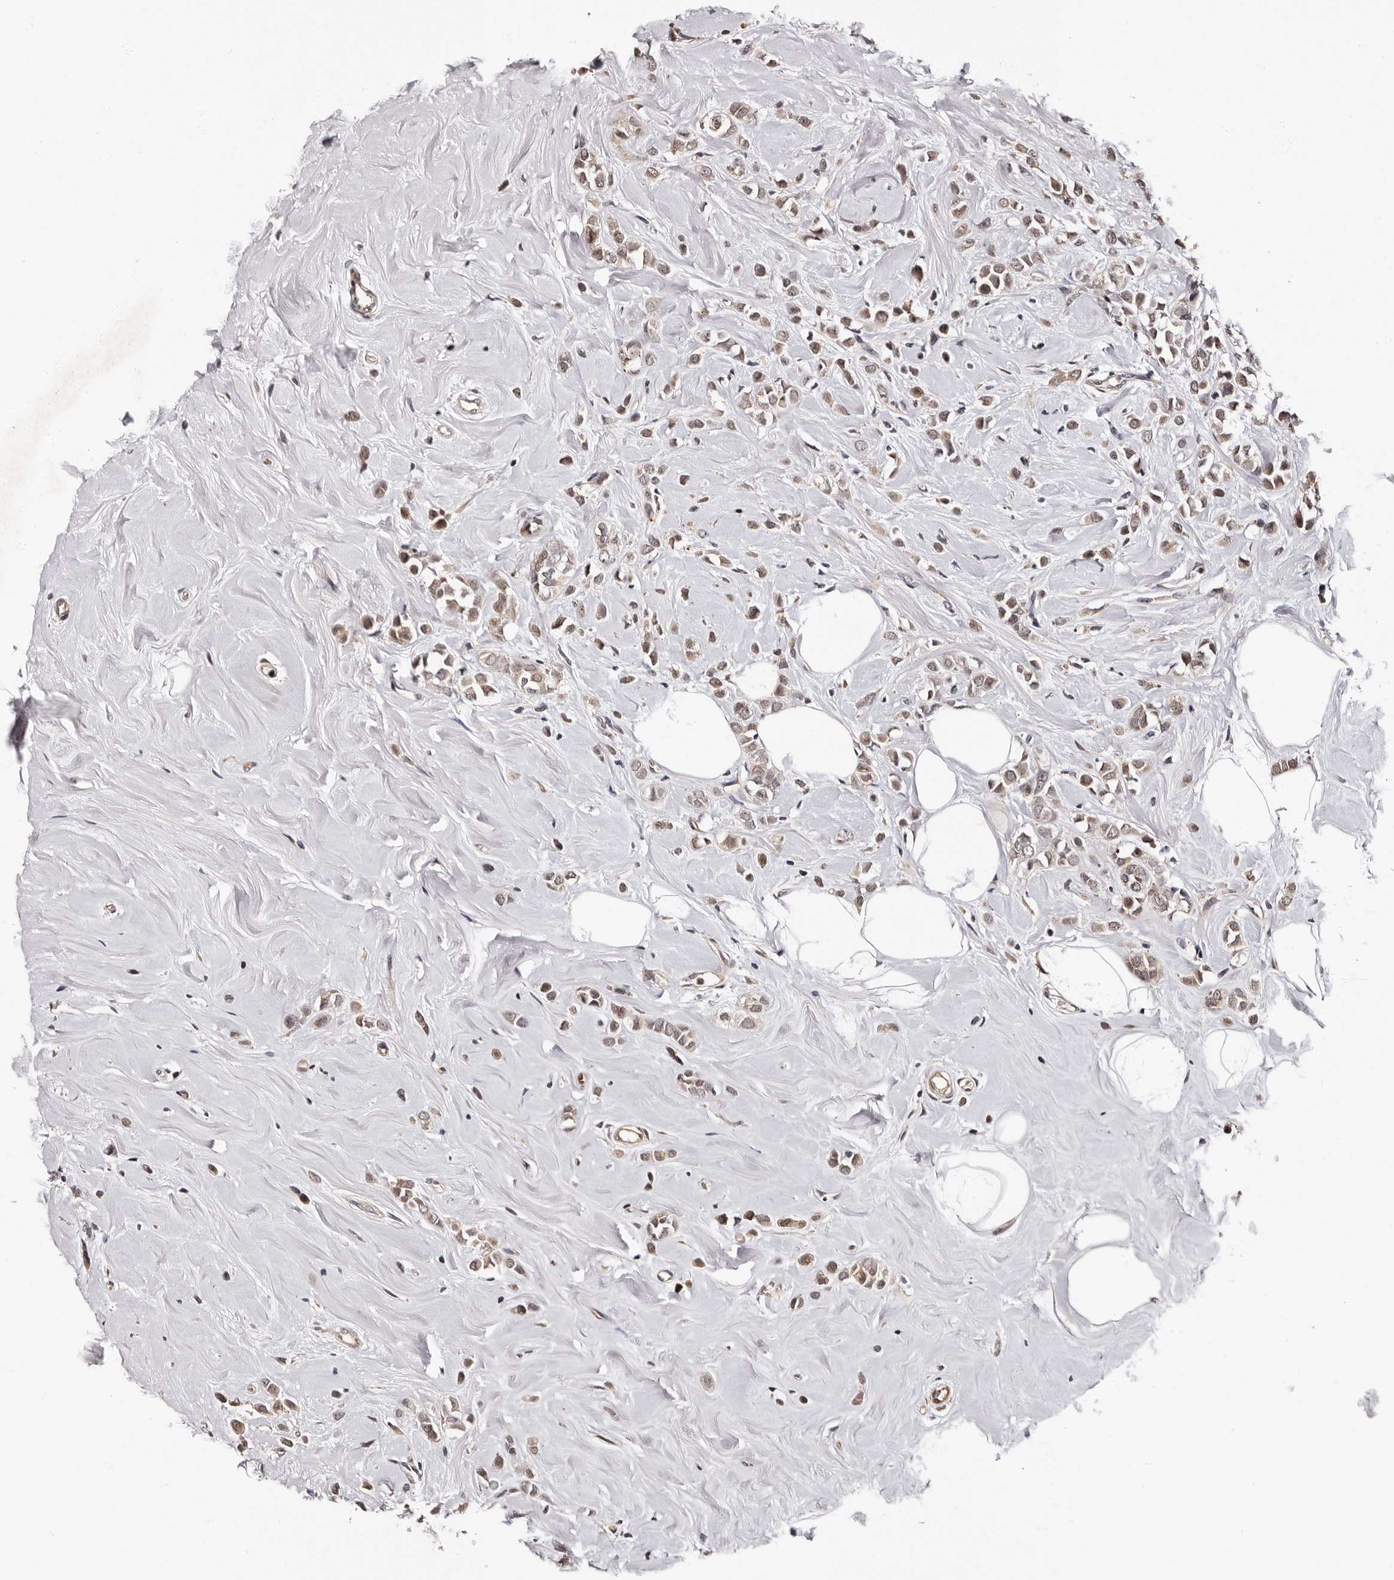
{"staining": {"intensity": "weak", "quantity": ">75%", "location": "cytoplasmic/membranous,nuclear"}, "tissue": "breast cancer", "cell_type": "Tumor cells", "image_type": "cancer", "snomed": [{"axis": "morphology", "description": "Lobular carcinoma"}, {"axis": "topography", "description": "Breast"}], "caption": "IHC of breast lobular carcinoma exhibits low levels of weak cytoplasmic/membranous and nuclear positivity in approximately >75% of tumor cells.", "gene": "GLRX3", "patient": {"sex": "female", "age": 47}}